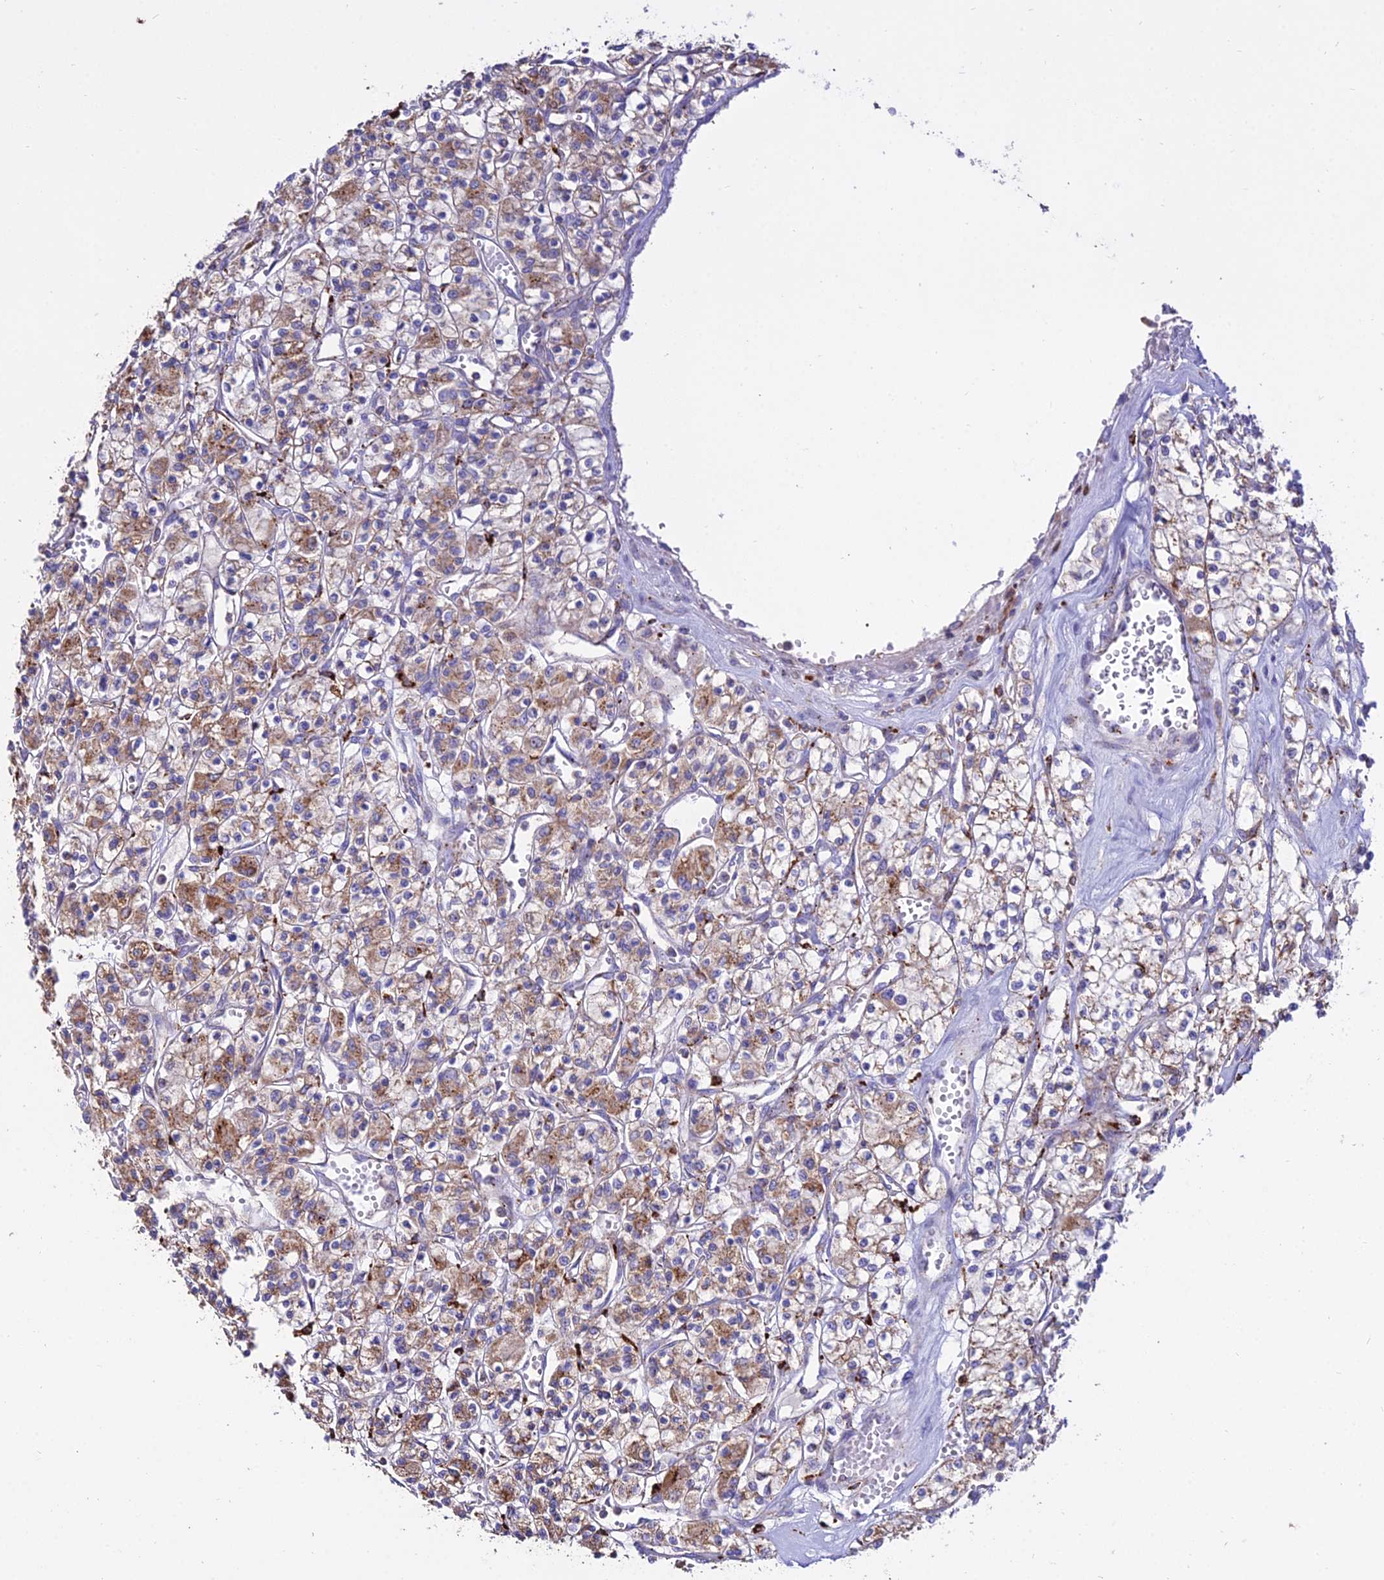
{"staining": {"intensity": "moderate", "quantity": ">75%", "location": "cytoplasmic/membranous"}, "tissue": "renal cancer", "cell_type": "Tumor cells", "image_type": "cancer", "snomed": [{"axis": "morphology", "description": "Adenocarcinoma, NOS"}, {"axis": "topography", "description": "Kidney"}], "caption": "Immunohistochemistry (IHC) histopathology image of human adenocarcinoma (renal) stained for a protein (brown), which displays medium levels of moderate cytoplasmic/membranous expression in about >75% of tumor cells.", "gene": "PNLIPRP3", "patient": {"sex": "female", "age": 59}}